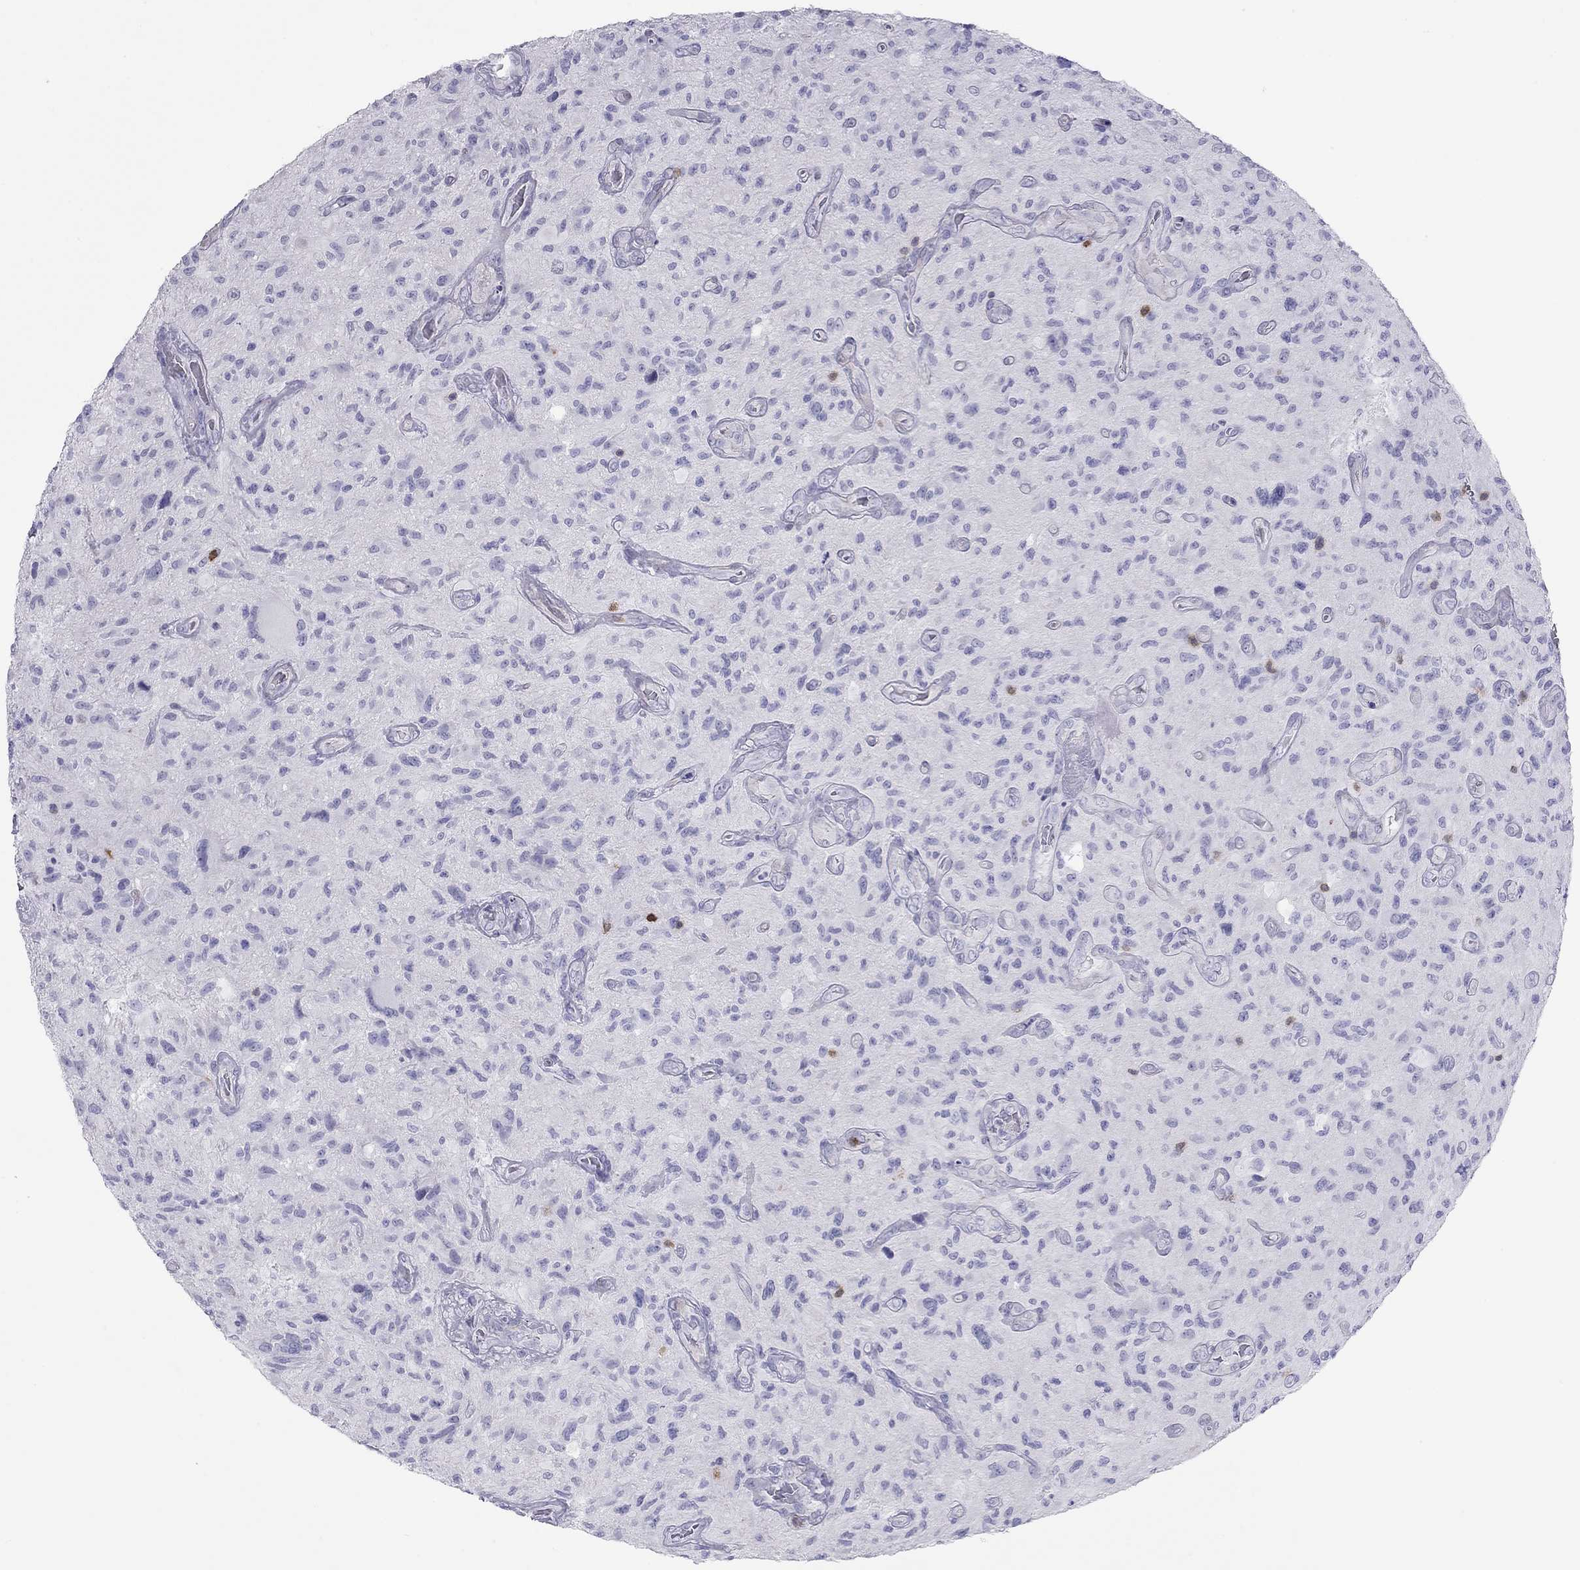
{"staining": {"intensity": "negative", "quantity": "none", "location": "none"}, "tissue": "glioma", "cell_type": "Tumor cells", "image_type": "cancer", "snomed": [{"axis": "morphology", "description": "Glioma, malignant, NOS"}, {"axis": "morphology", "description": "Glioma, malignant, High grade"}, {"axis": "topography", "description": "Brain"}], "caption": "IHC of glioma (malignant) shows no staining in tumor cells.", "gene": "SH2D2A", "patient": {"sex": "female", "age": 71}}